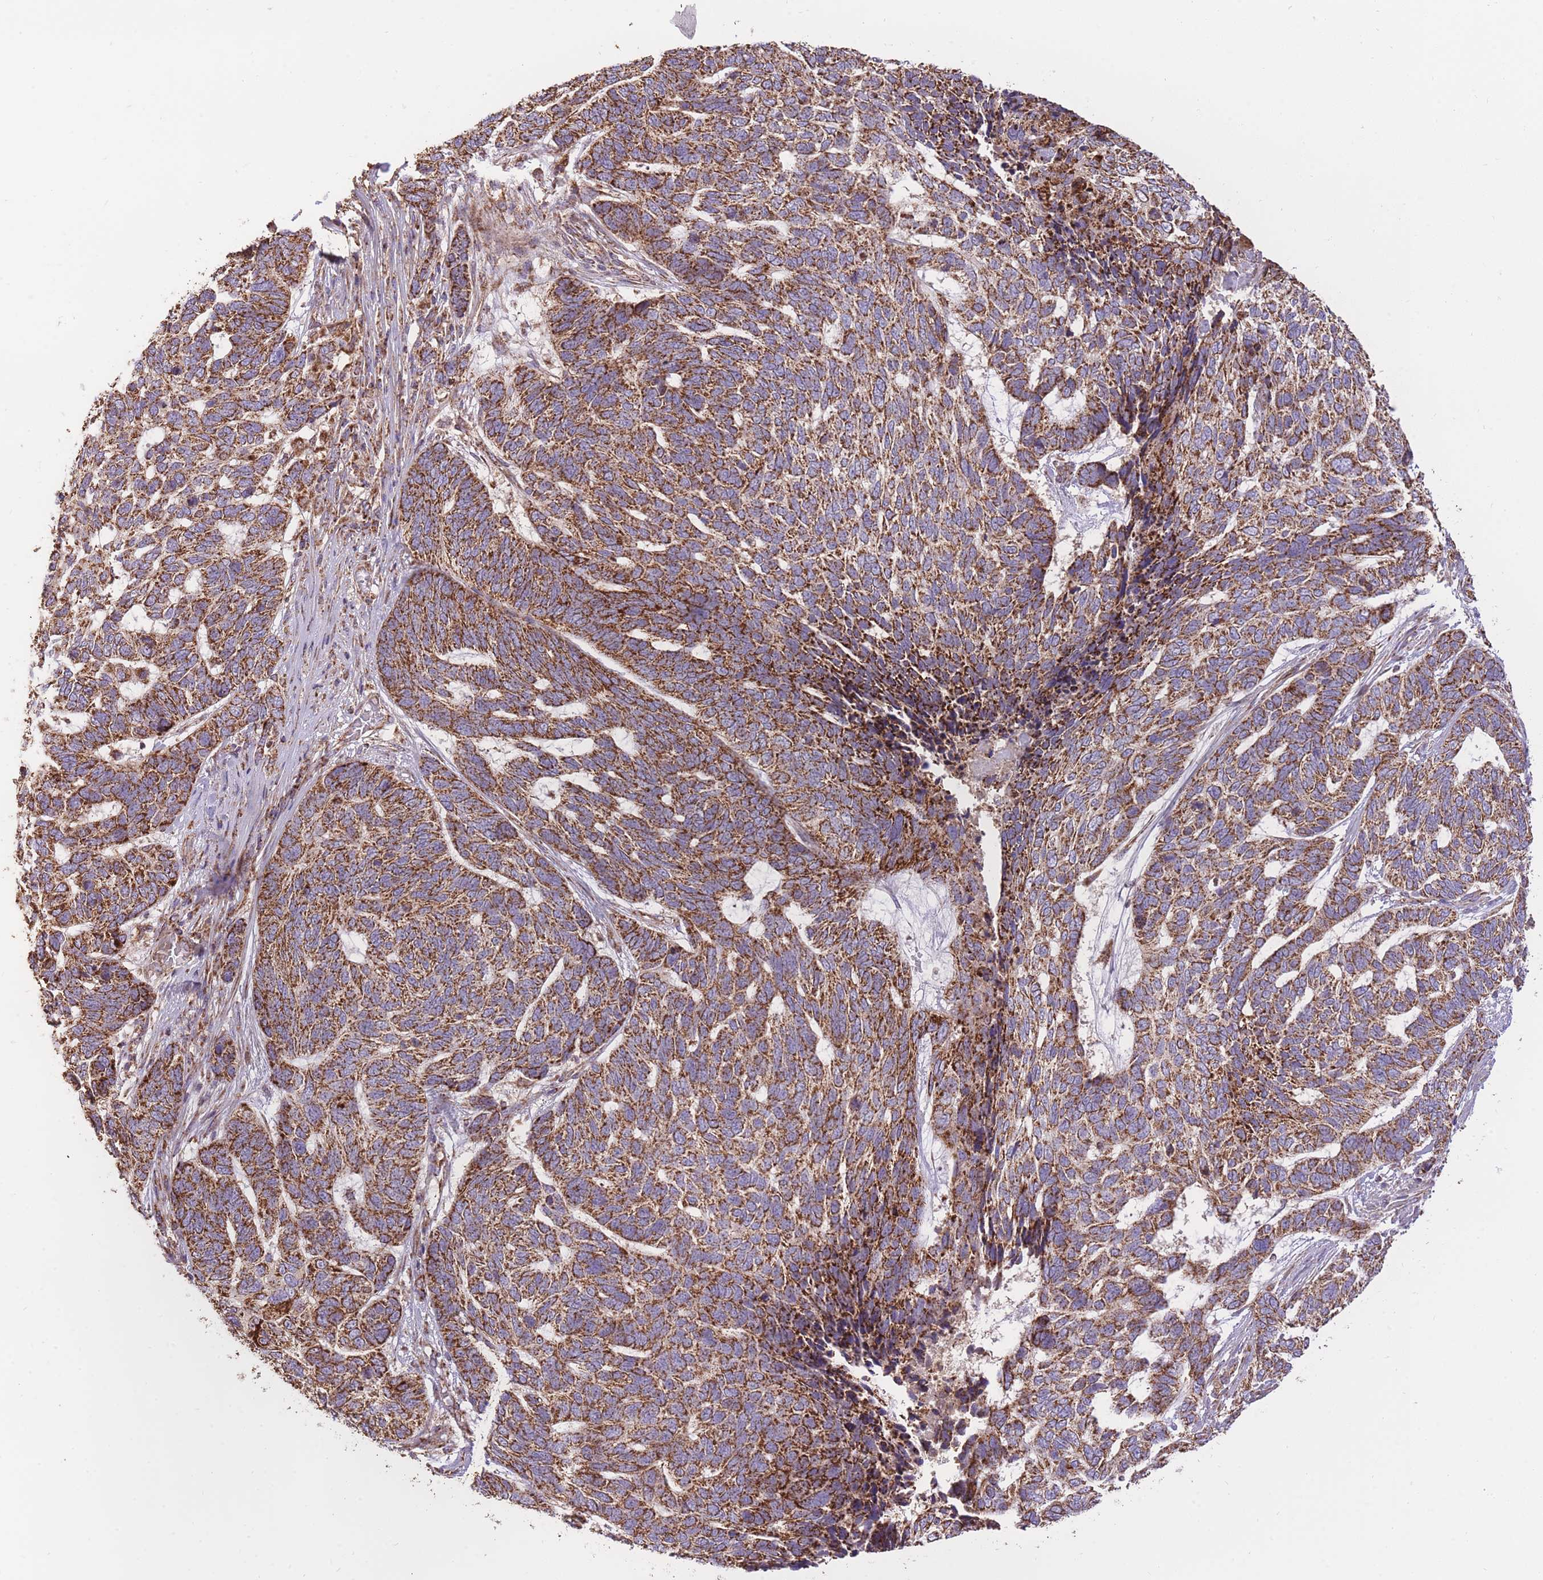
{"staining": {"intensity": "strong", "quantity": ">75%", "location": "cytoplasmic/membranous"}, "tissue": "skin cancer", "cell_type": "Tumor cells", "image_type": "cancer", "snomed": [{"axis": "morphology", "description": "Basal cell carcinoma"}, {"axis": "topography", "description": "Skin"}], "caption": "This photomicrograph demonstrates immunohistochemistry (IHC) staining of human skin cancer (basal cell carcinoma), with high strong cytoplasmic/membranous expression in about >75% of tumor cells.", "gene": "PREP", "patient": {"sex": "female", "age": 65}}